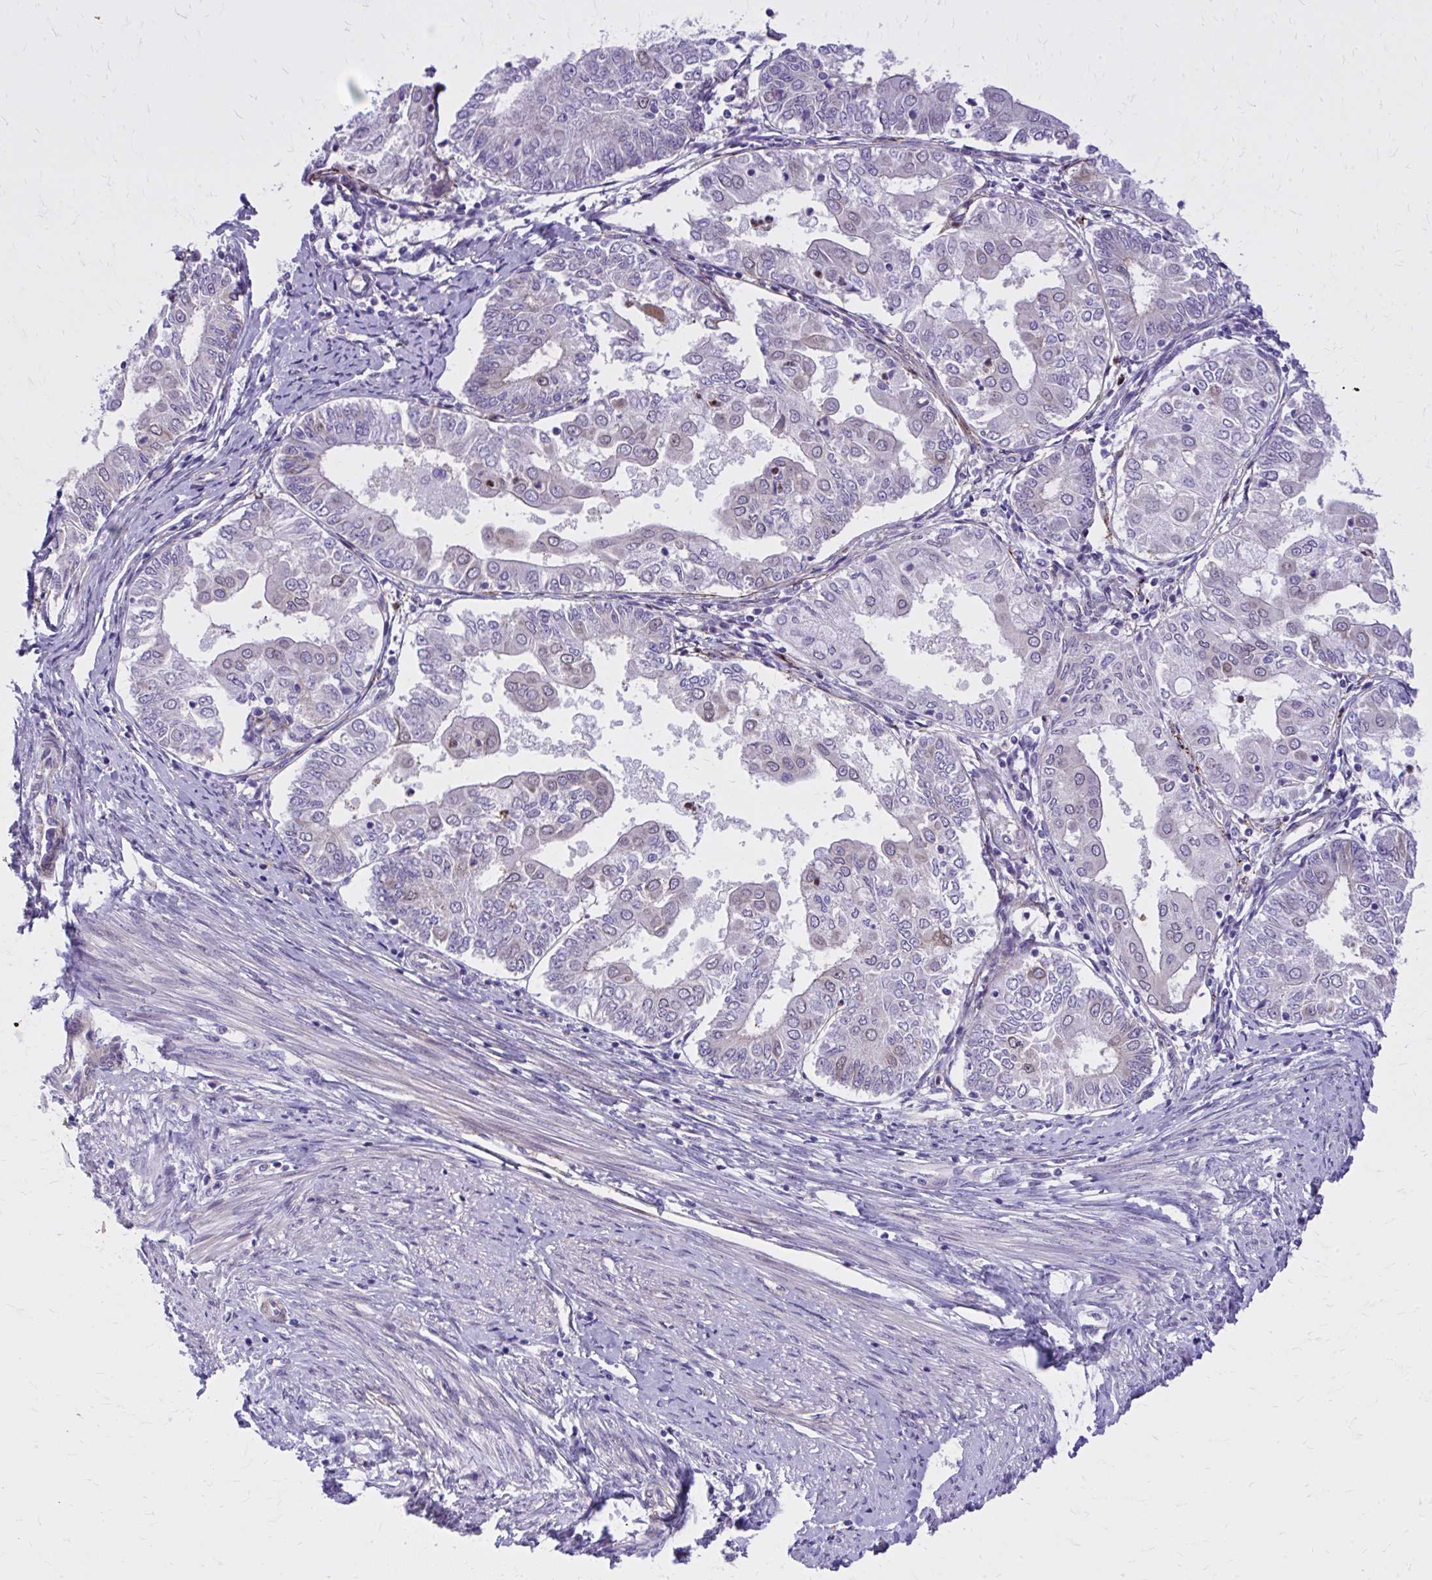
{"staining": {"intensity": "weak", "quantity": "<25%", "location": "nuclear"}, "tissue": "endometrial cancer", "cell_type": "Tumor cells", "image_type": "cancer", "snomed": [{"axis": "morphology", "description": "Adenocarcinoma, NOS"}, {"axis": "topography", "description": "Endometrium"}], "caption": "Image shows no protein staining in tumor cells of endometrial cancer tissue.", "gene": "ADAMTSL1", "patient": {"sex": "female", "age": 68}}